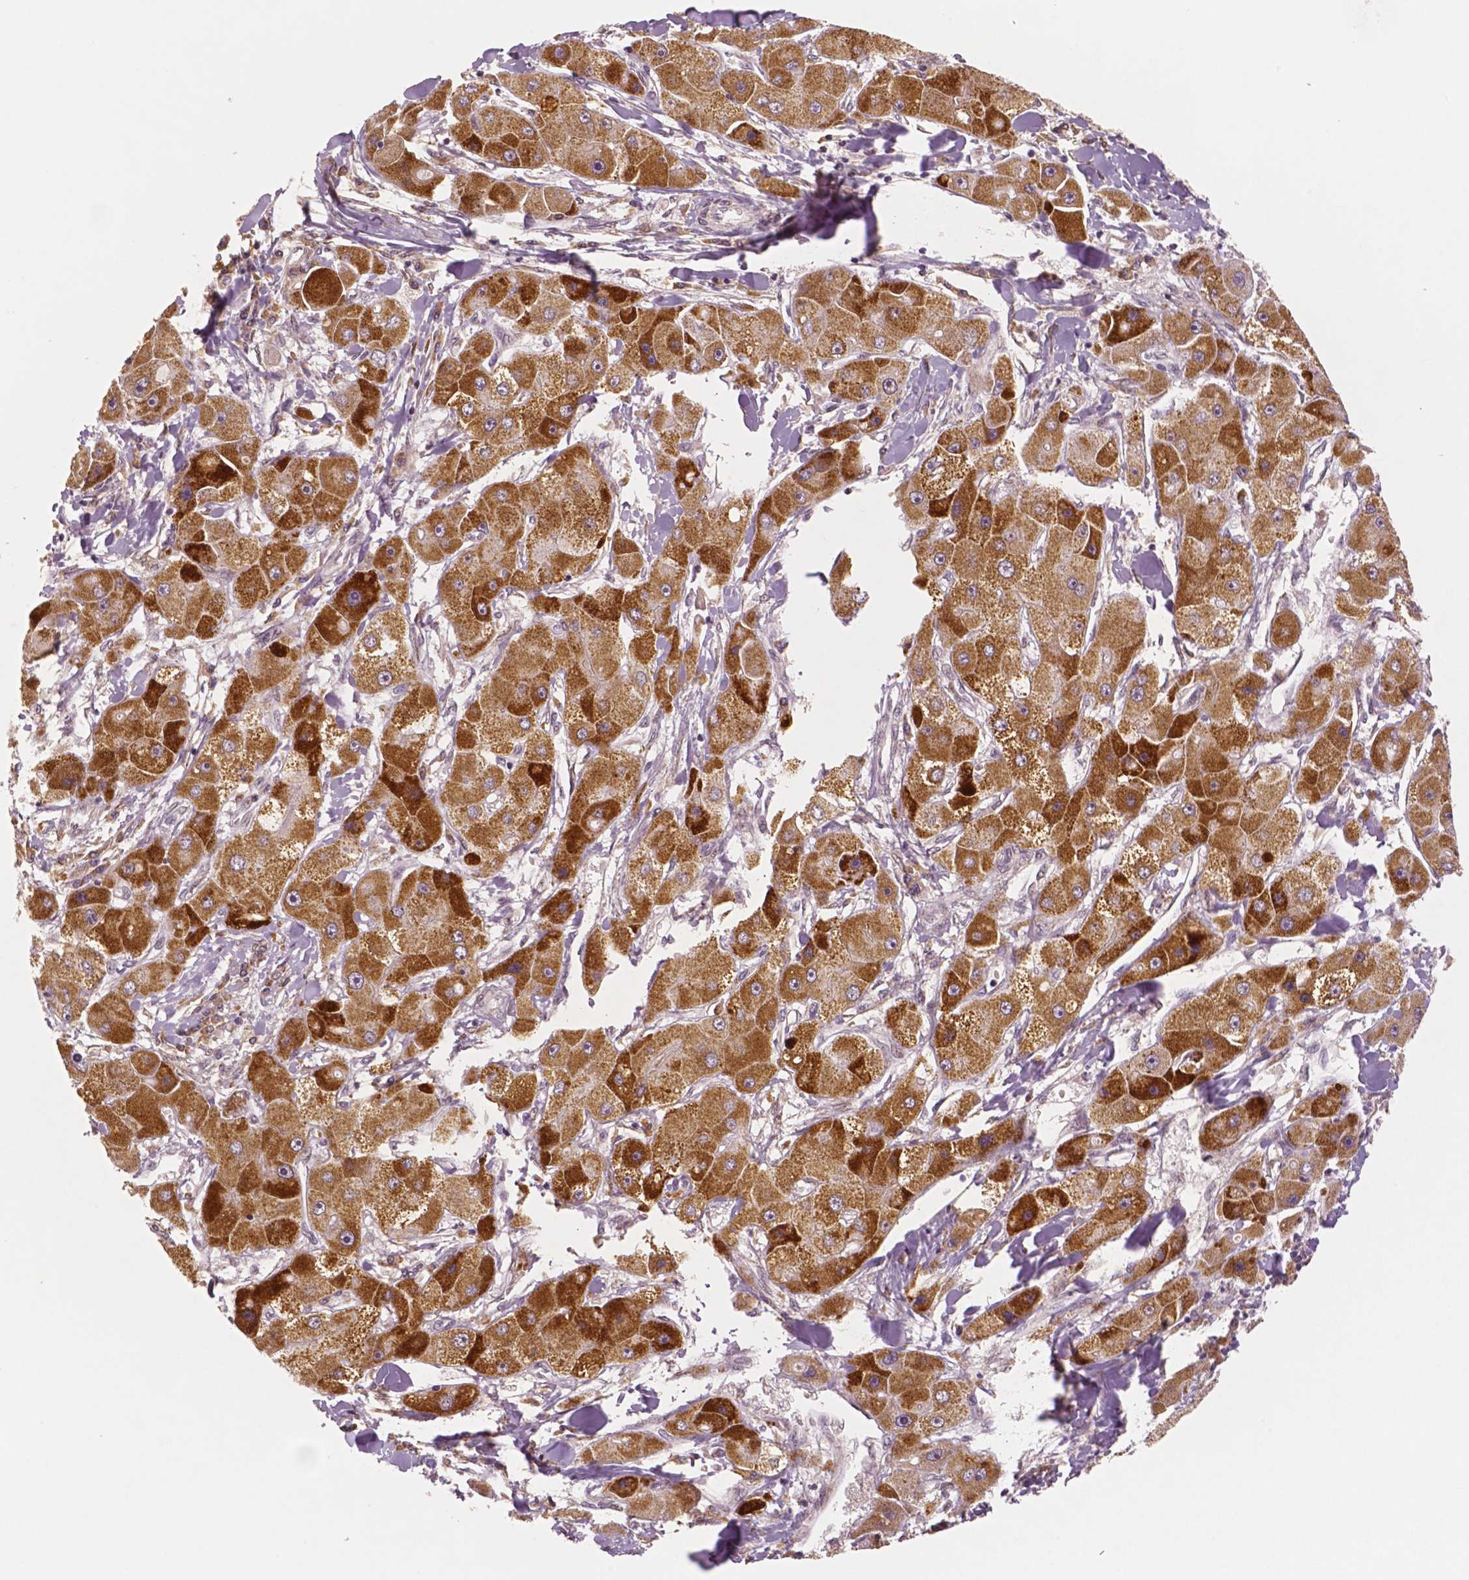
{"staining": {"intensity": "moderate", "quantity": ">75%", "location": "cytoplasmic/membranous"}, "tissue": "liver cancer", "cell_type": "Tumor cells", "image_type": "cancer", "snomed": [{"axis": "morphology", "description": "Carcinoma, Hepatocellular, NOS"}, {"axis": "topography", "description": "Liver"}], "caption": "Approximately >75% of tumor cells in human liver hepatocellular carcinoma reveal moderate cytoplasmic/membranous protein positivity as visualized by brown immunohistochemical staining.", "gene": "STAT3", "patient": {"sex": "male", "age": 24}}